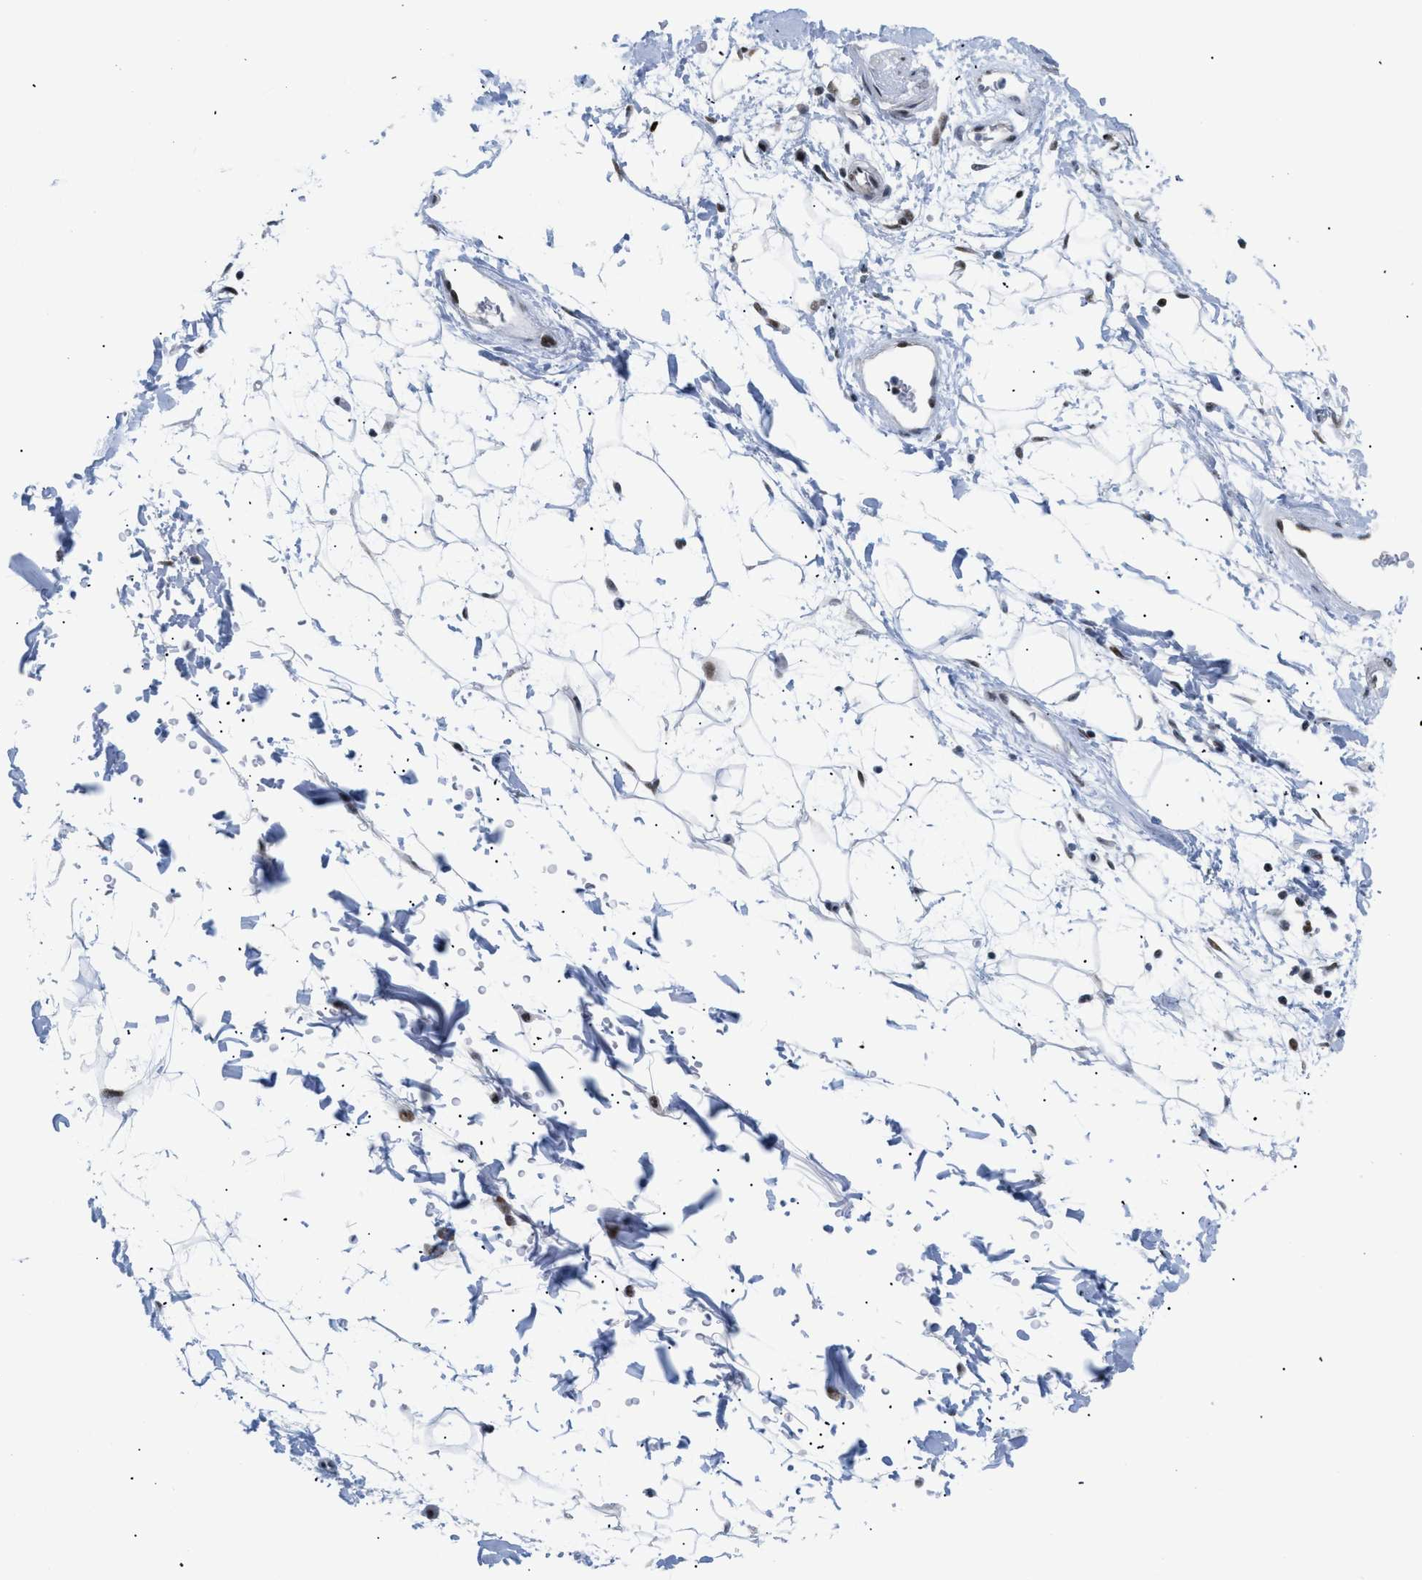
{"staining": {"intensity": "negative", "quantity": "none", "location": "none"}, "tissue": "adipose tissue", "cell_type": "Adipocytes", "image_type": "normal", "snomed": [{"axis": "morphology", "description": "Normal tissue, NOS"}, {"axis": "topography", "description": "Soft tissue"}], "caption": "The image reveals no staining of adipocytes in benign adipose tissue.", "gene": "MED1", "patient": {"sex": "male", "age": 72}}